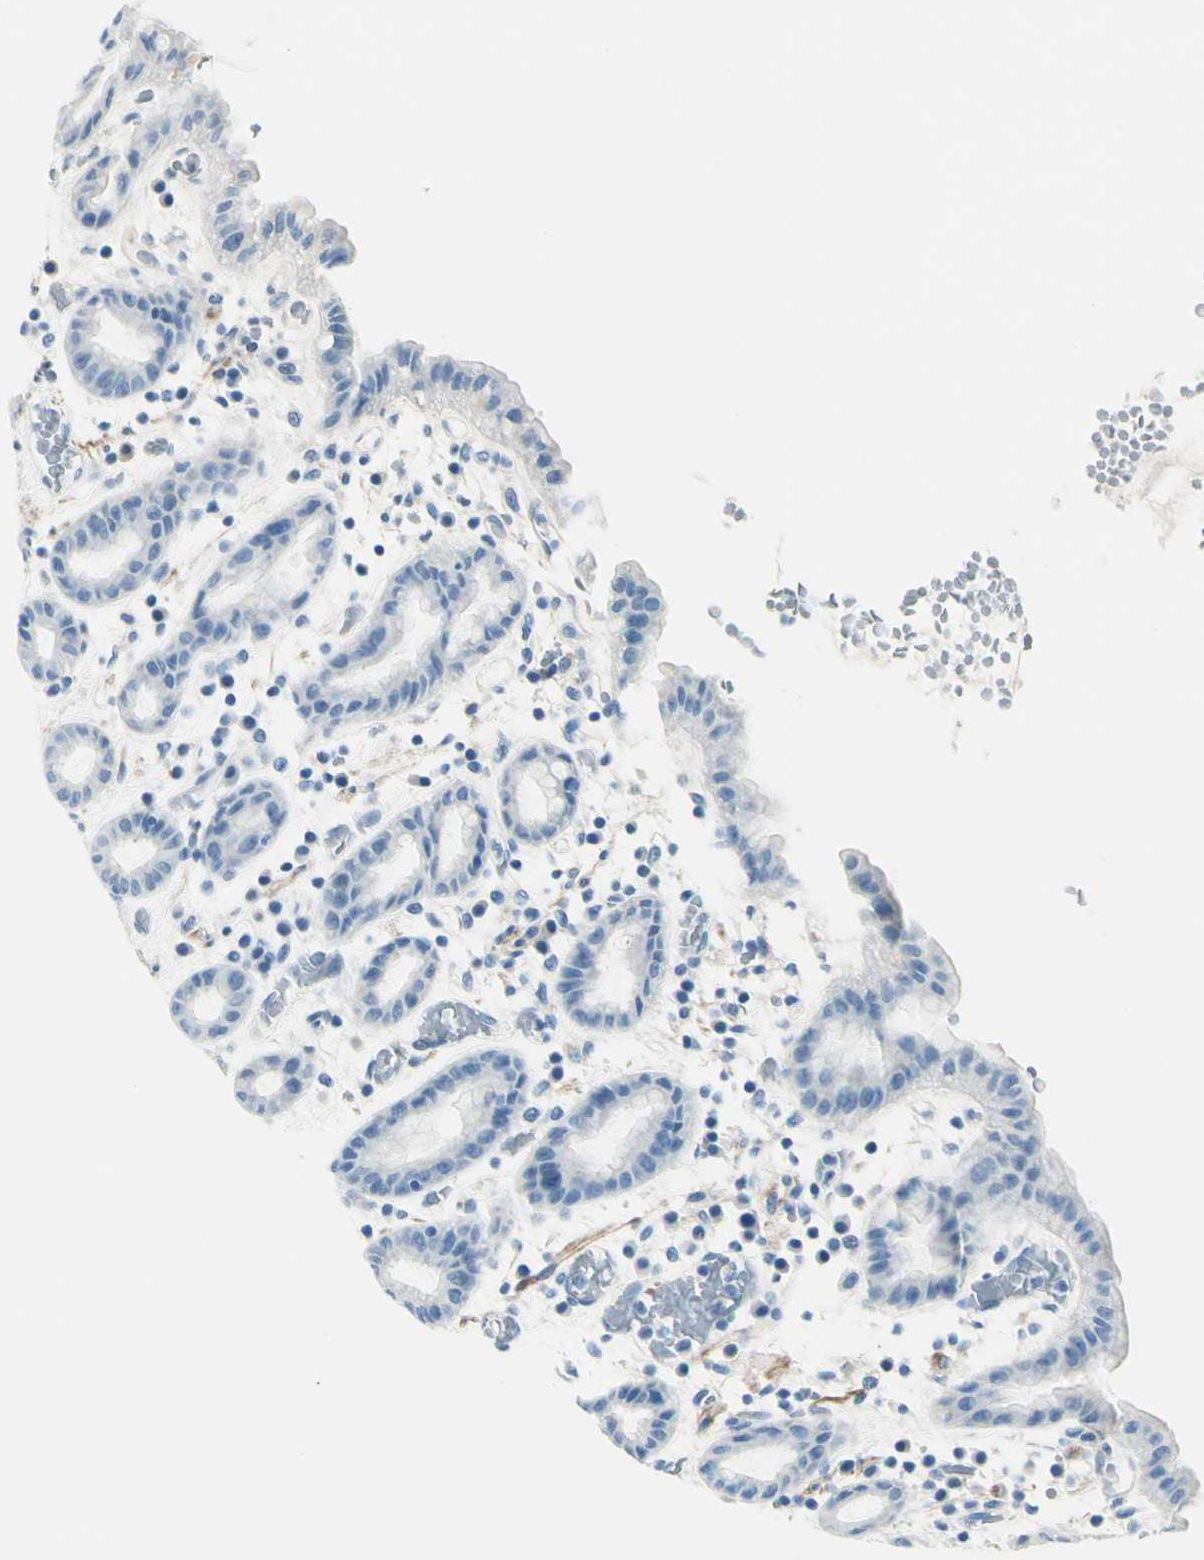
{"staining": {"intensity": "weak", "quantity": ">75%", "location": "cytoplasmic/membranous"}, "tissue": "stomach", "cell_type": "Glandular cells", "image_type": "normal", "snomed": [{"axis": "morphology", "description": "Normal tissue, NOS"}, {"axis": "topography", "description": "Stomach, upper"}], "caption": "IHC of normal human stomach reveals low levels of weak cytoplasmic/membranous staining in about >75% of glandular cells. (Brightfield microscopy of DAB IHC at high magnification).", "gene": "CDH15", "patient": {"sex": "male", "age": 68}}